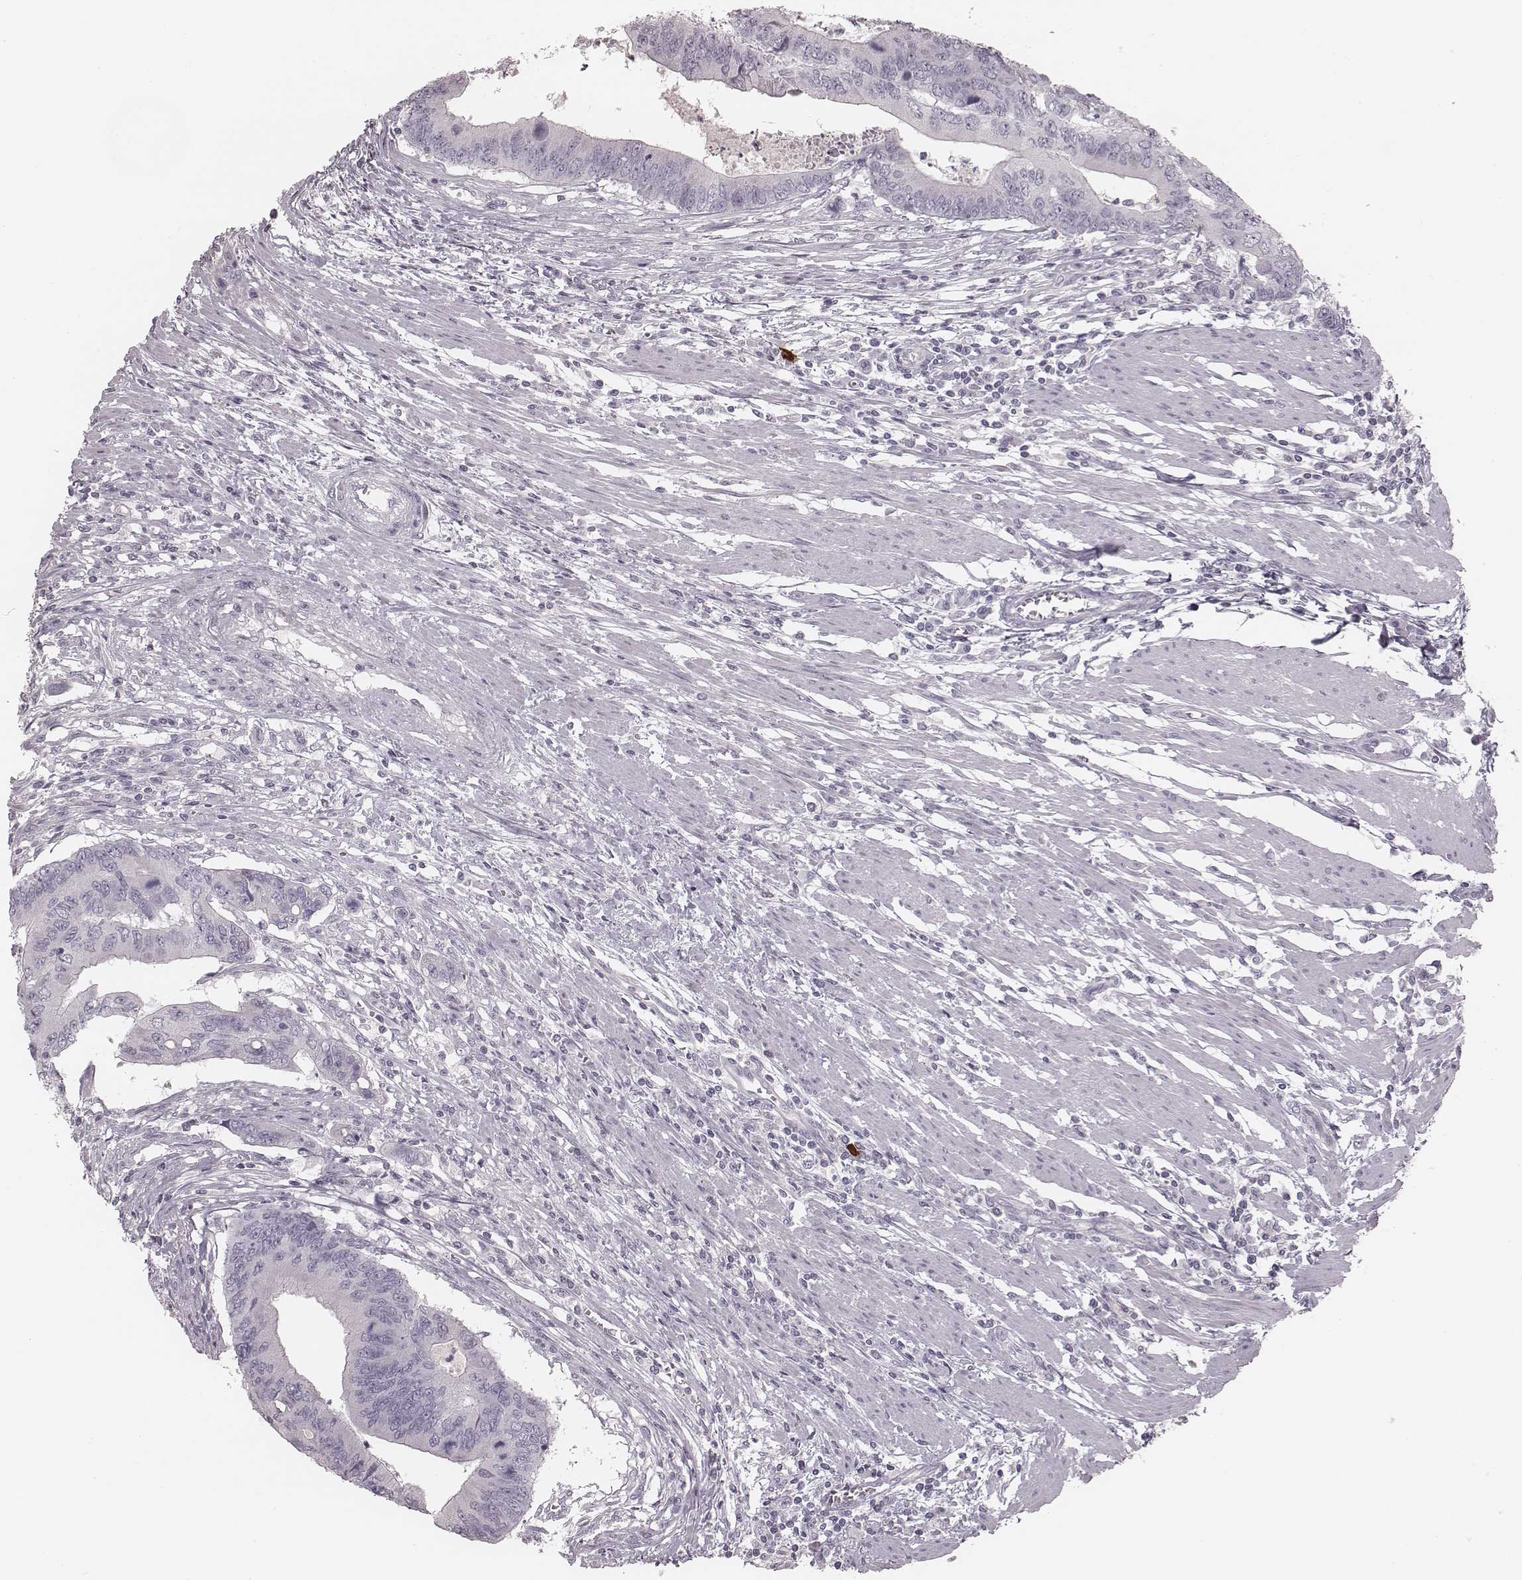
{"staining": {"intensity": "negative", "quantity": "none", "location": "none"}, "tissue": "colorectal cancer", "cell_type": "Tumor cells", "image_type": "cancer", "snomed": [{"axis": "morphology", "description": "Adenocarcinoma, NOS"}, {"axis": "topography", "description": "Colon"}], "caption": "The image exhibits no staining of tumor cells in colorectal adenocarcinoma.", "gene": "S100Z", "patient": {"sex": "male", "age": 53}}